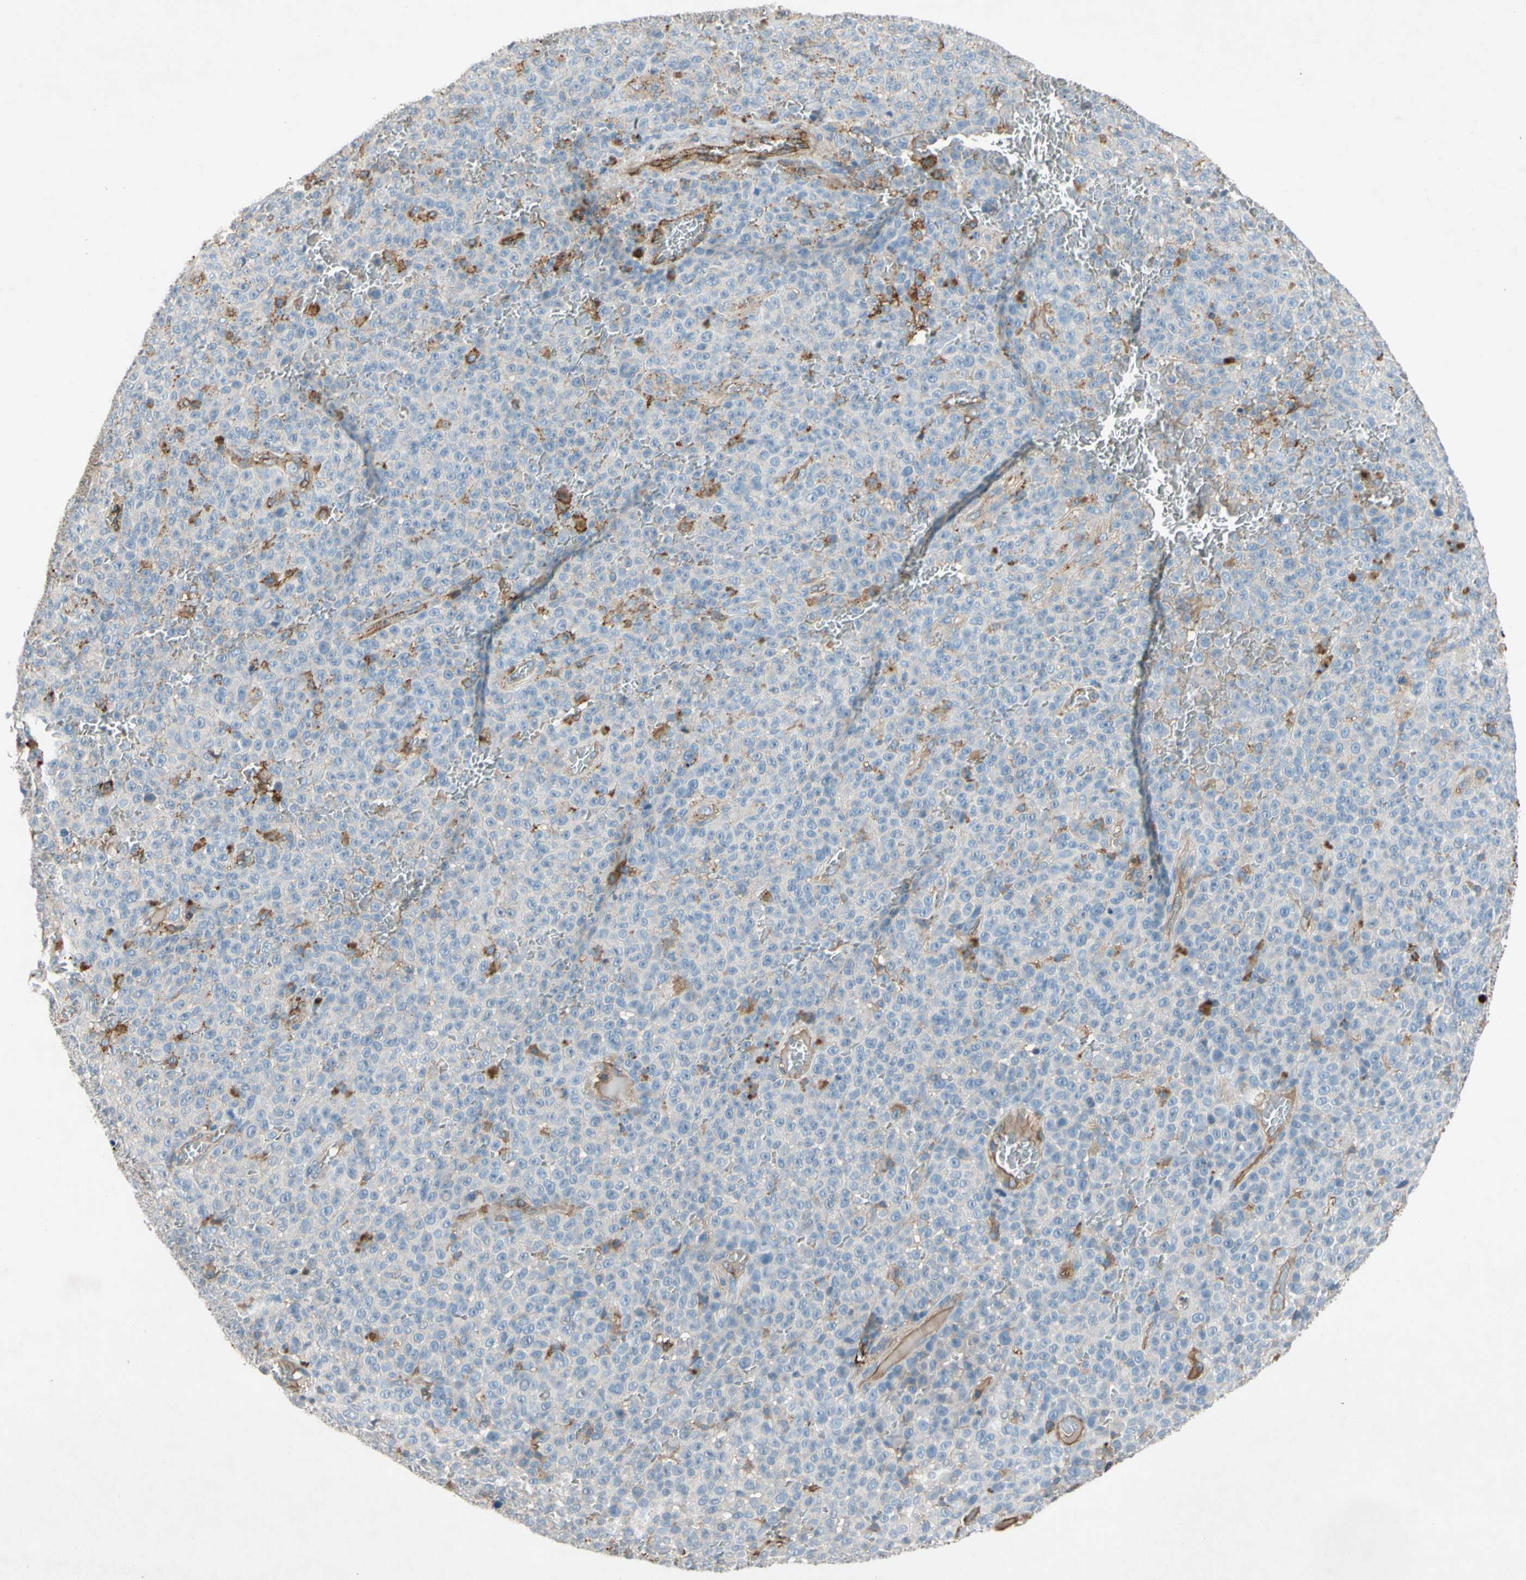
{"staining": {"intensity": "strong", "quantity": "<25%", "location": "cytoplasmic/membranous"}, "tissue": "melanoma", "cell_type": "Tumor cells", "image_type": "cancer", "snomed": [{"axis": "morphology", "description": "Malignant melanoma, NOS"}, {"axis": "topography", "description": "Skin"}], "caption": "The photomicrograph shows a brown stain indicating the presence of a protein in the cytoplasmic/membranous of tumor cells in malignant melanoma.", "gene": "NDFIP2", "patient": {"sex": "female", "age": 82}}